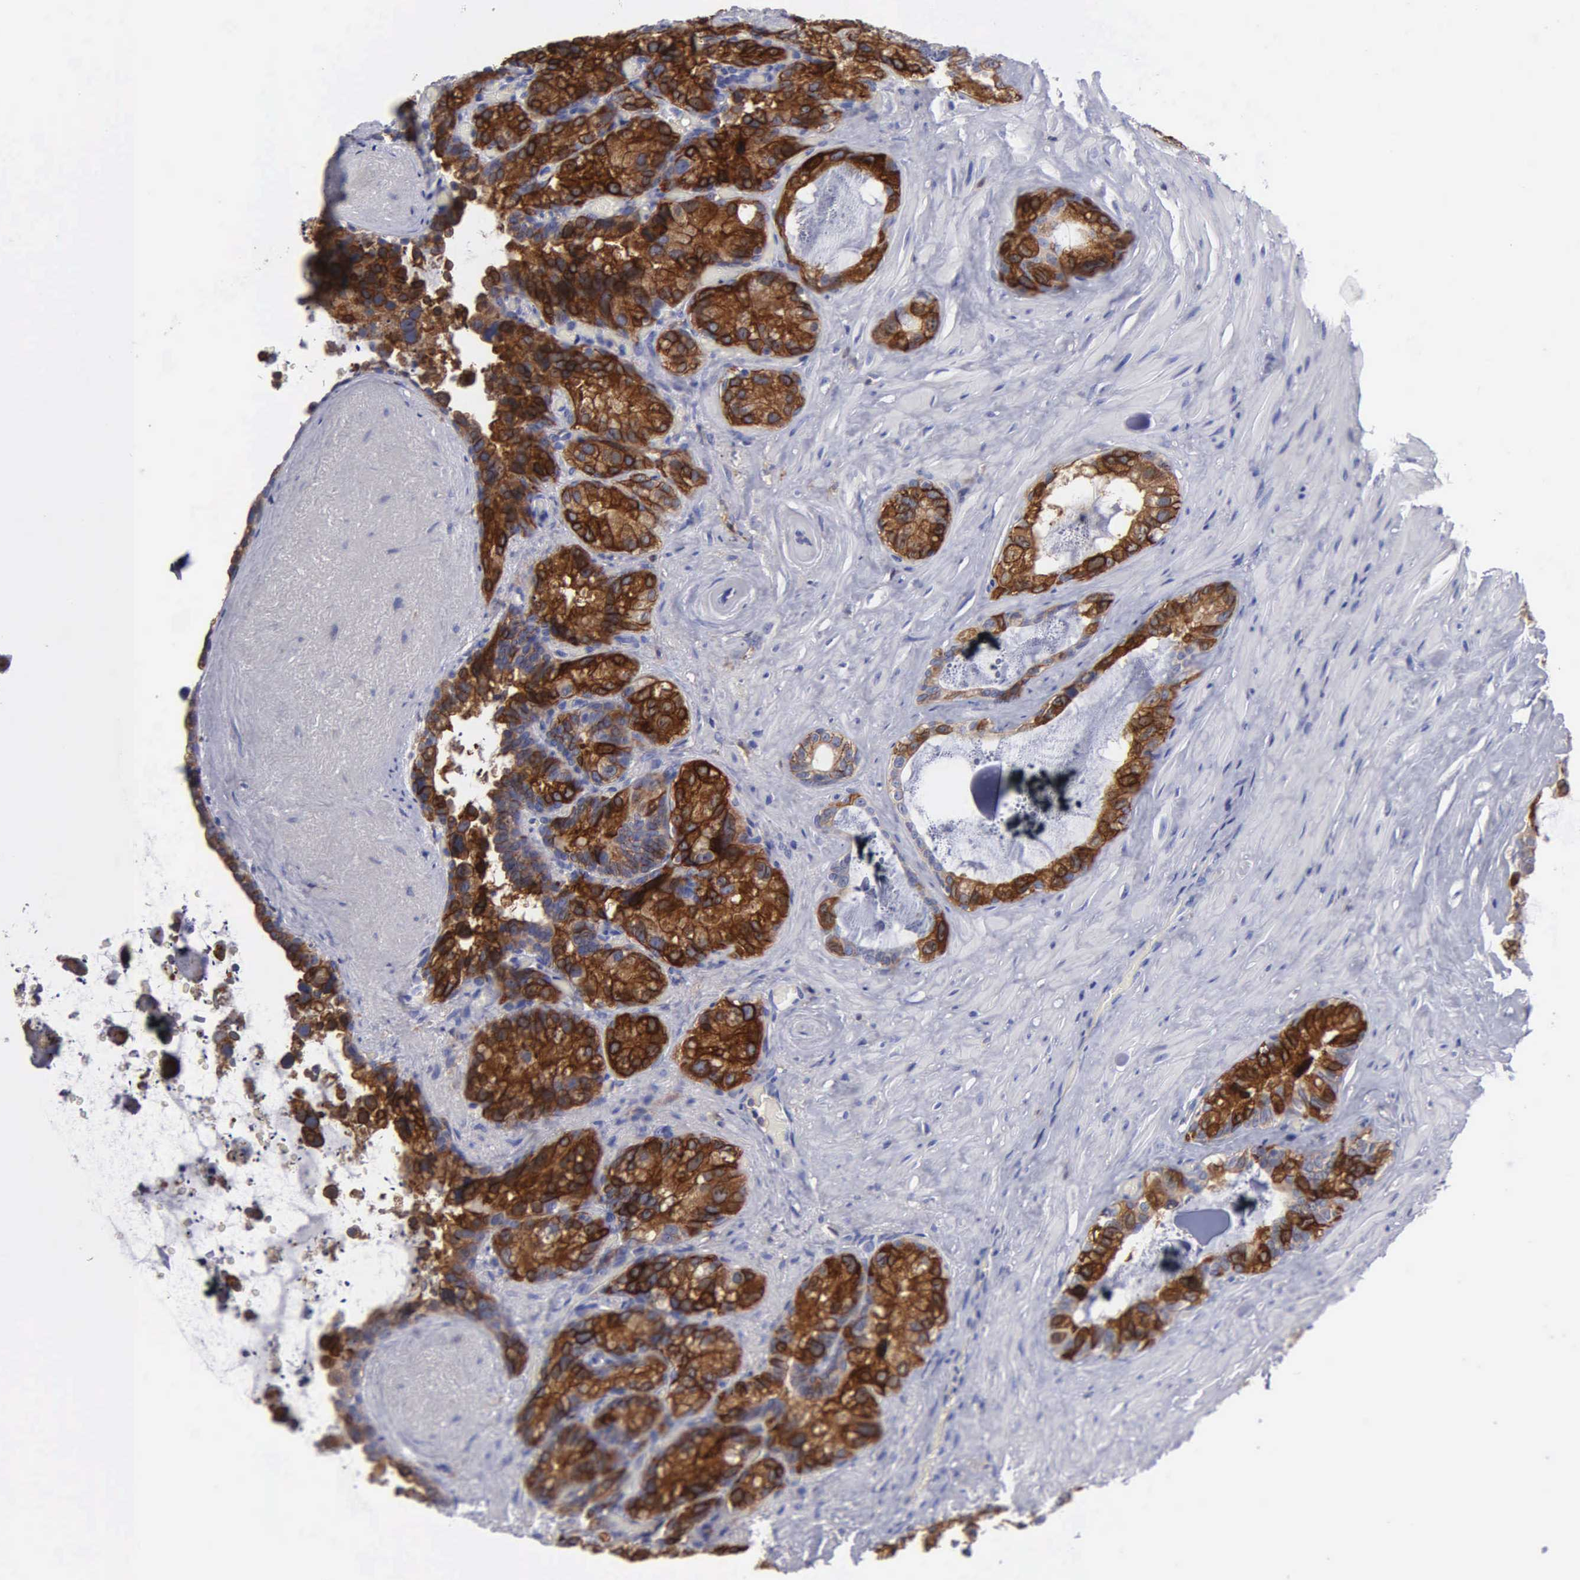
{"staining": {"intensity": "strong", "quantity": ">75%", "location": "cytoplasmic/membranous"}, "tissue": "seminal vesicle", "cell_type": "Glandular cells", "image_type": "normal", "snomed": [{"axis": "morphology", "description": "Normal tissue, NOS"}, {"axis": "topography", "description": "Seminal veicle"}], "caption": "This micrograph shows immunohistochemistry staining of unremarkable human seminal vesicle, with high strong cytoplasmic/membranous staining in approximately >75% of glandular cells.", "gene": "PTGS2", "patient": {"sex": "male", "age": 63}}